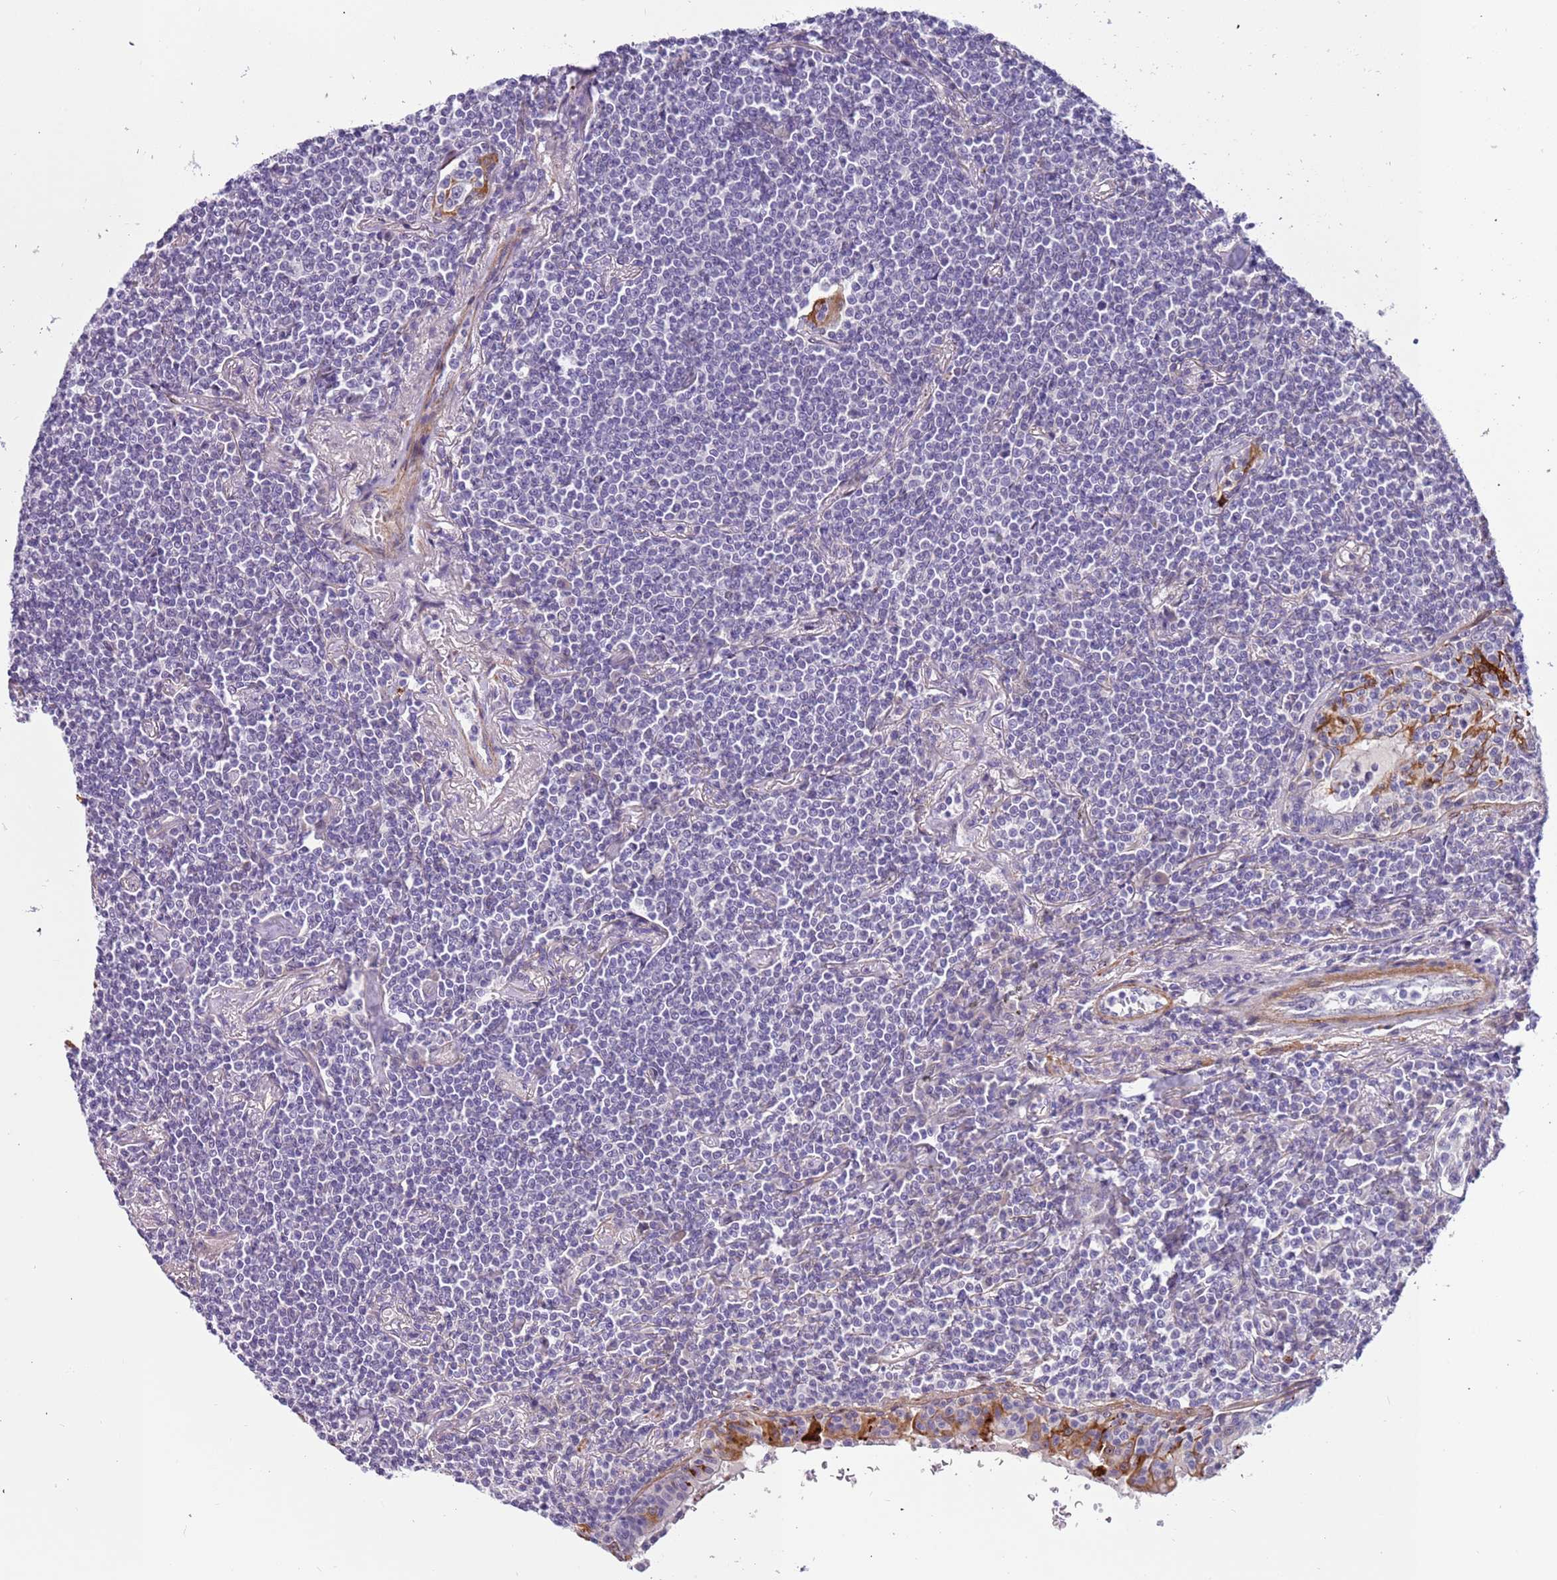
{"staining": {"intensity": "negative", "quantity": "none", "location": "none"}, "tissue": "lymphoma", "cell_type": "Tumor cells", "image_type": "cancer", "snomed": [{"axis": "morphology", "description": "Malignant lymphoma, non-Hodgkin's type, Low grade"}, {"axis": "topography", "description": "Lung"}], "caption": "Immunohistochemistry (IHC) image of human lymphoma stained for a protein (brown), which reveals no positivity in tumor cells.", "gene": "PLEKHH1", "patient": {"sex": "female", "age": 71}}